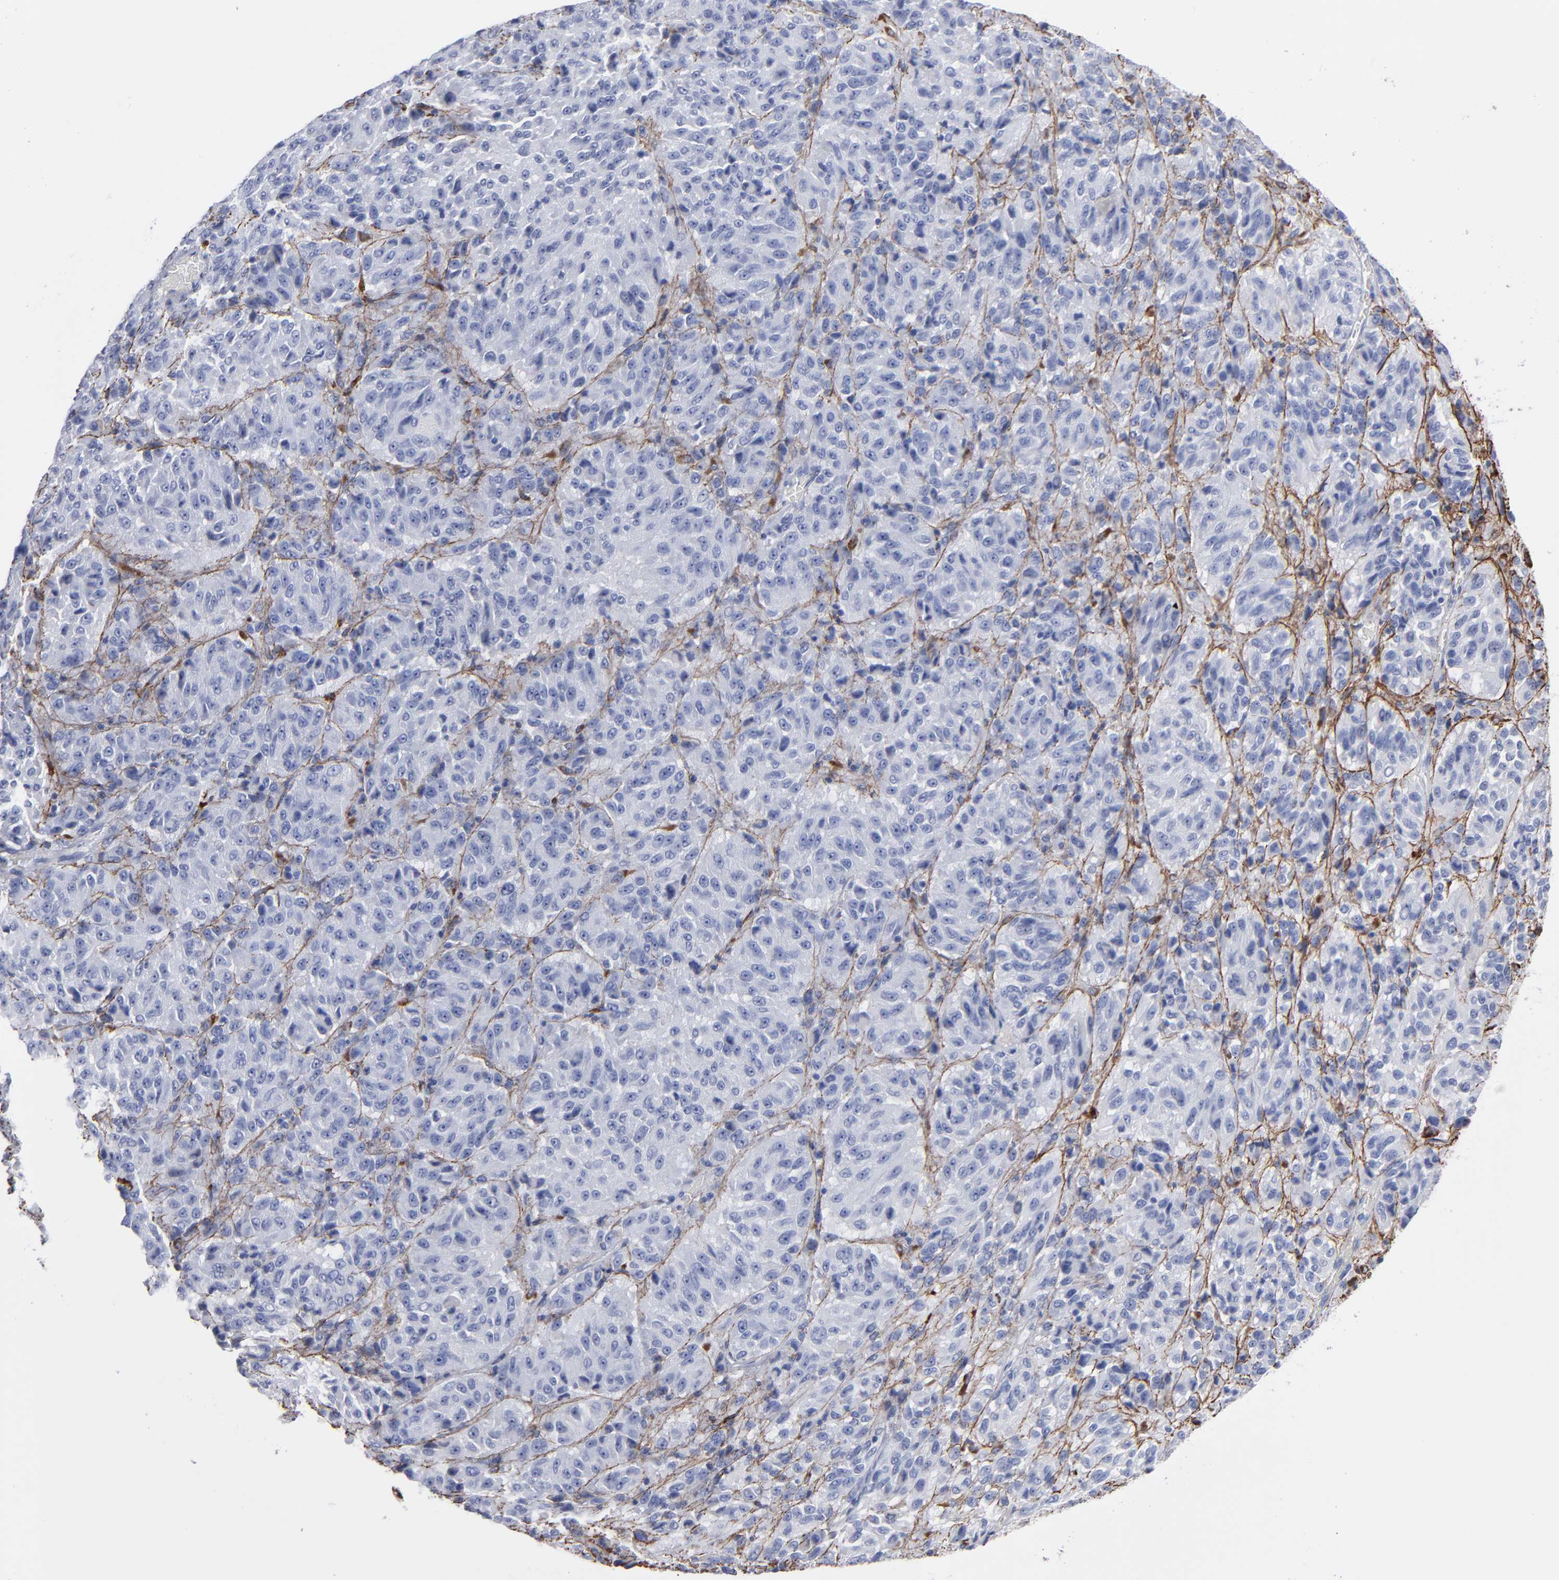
{"staining": {"intensity": "negative", "quantity": "none", "location": "none"}, "tissue": "melanoma", "cell_type": "Tumor cells", "image_type": "cancer", "snomed": [{"axis": "morphology", "description": "Malignant melanoma, Metastatic site"}, {"axis": "topography", "description": "Lung"}], "caption": "A histopathology image of human melanoma is negative for staining in tumor cells.", "gene": "EMILIN1", "patient": {"sex": "male", "age": 64}}